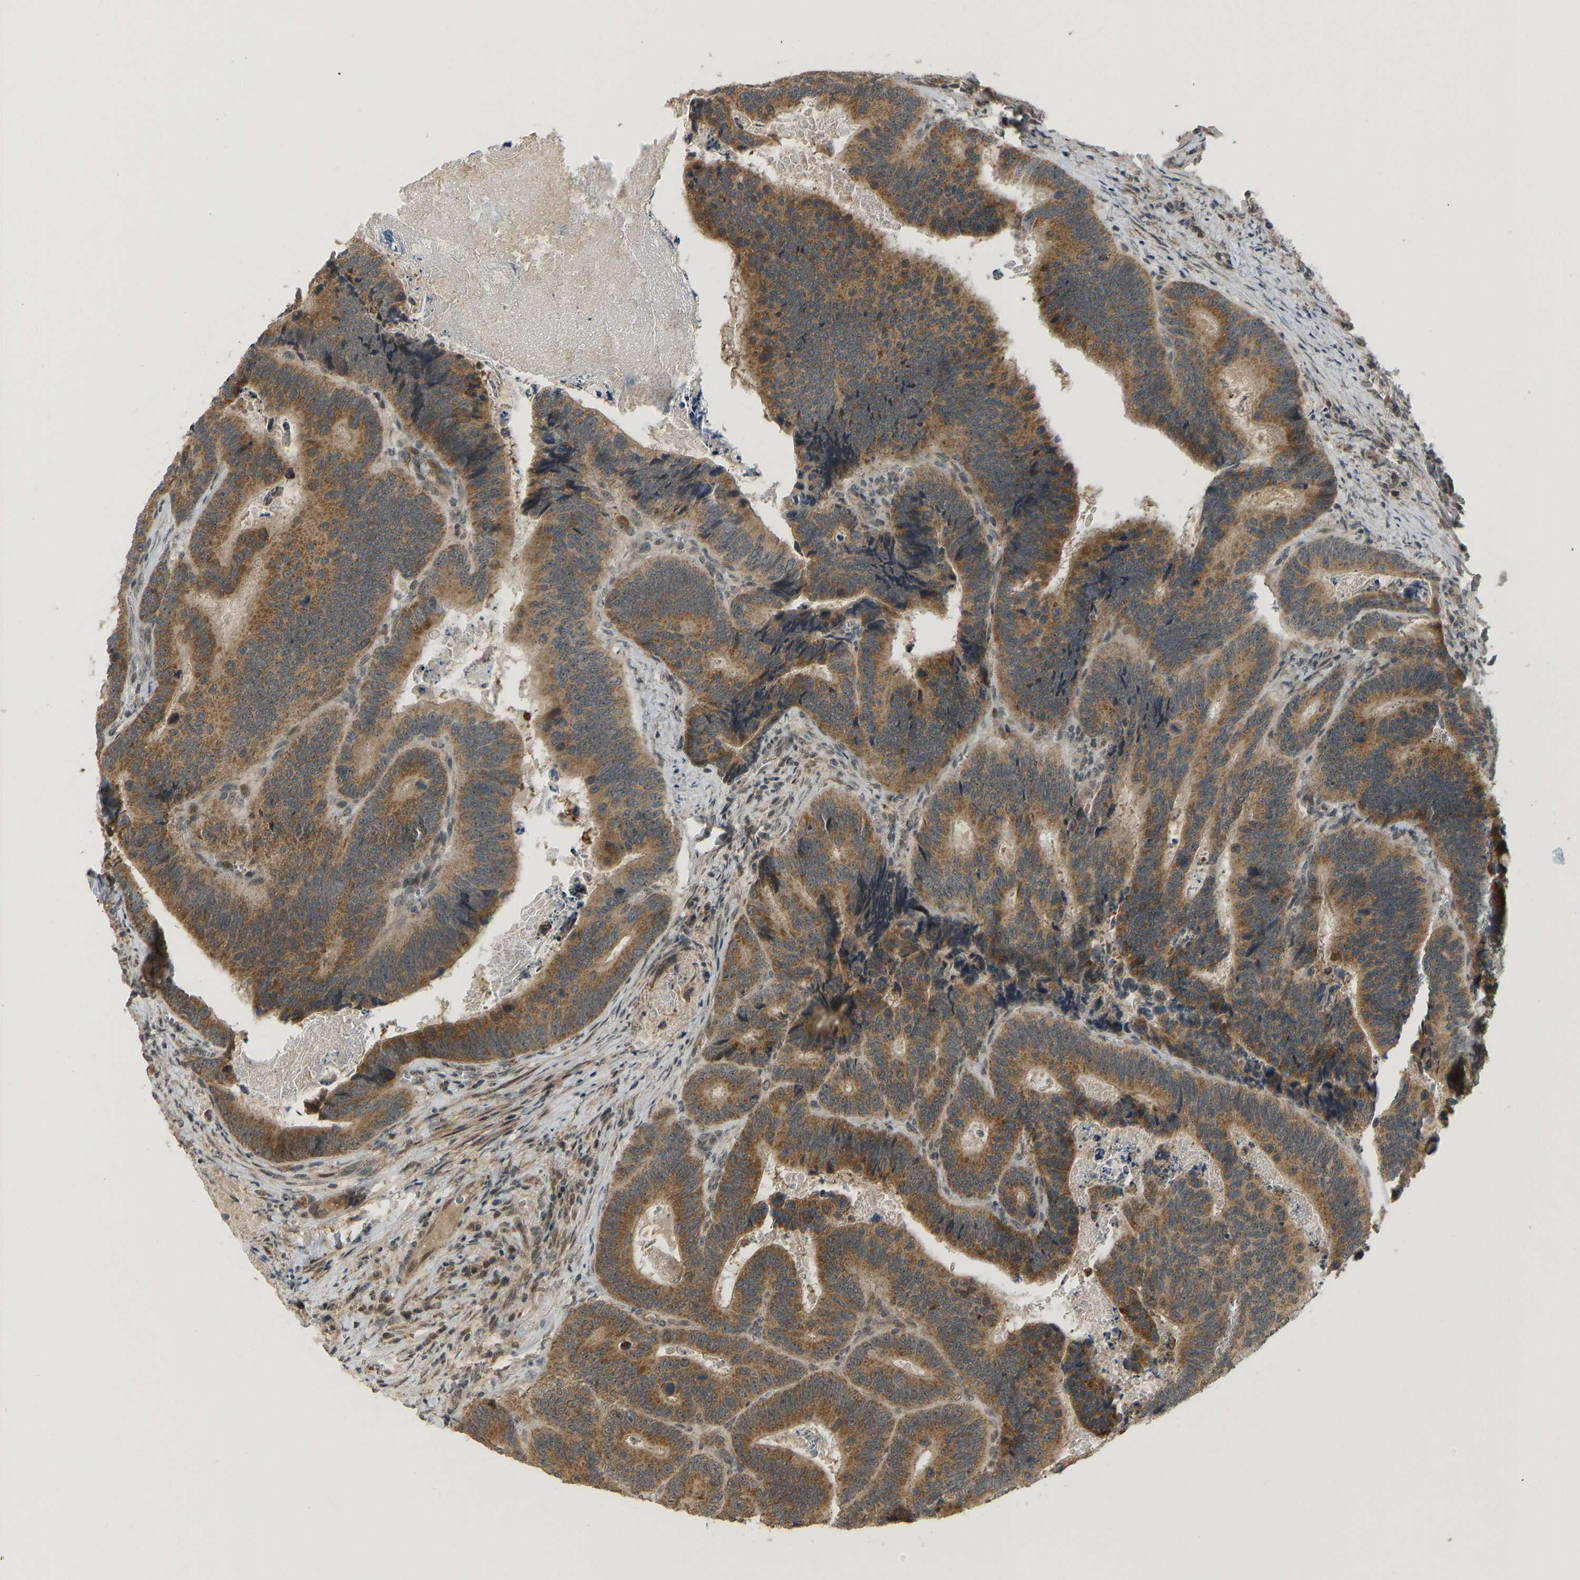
{"staining": {"intensity": "moderate", "quantity": ">75%", "location": "cytoplasmic/membranous"}, "tissue": "colorectal cancer", "cell_type": "Tumor cells", "image_type": "cancer", "snomed": [{"axis": "morphology", "description": "Inflammation, NOS"}, {"axis": "morphology", "description": "Adenocarcinoma, NOS"}, {"axis": "topography", "description": "Colon"}], "caption": "Colorectal cancer was stained to show a protein in brown. There is medium levels of moderate cytoplasmic/membranous staining in about >75% of tumor cells. The staining is performed using DAB (3,3'-diaminobenzidine) brown chromogen to label protein expression. The nuclei are counter-stained blue using hematoxylin.", "gene": "ACADS", "patient": {"sex": "male", "age": 72}}